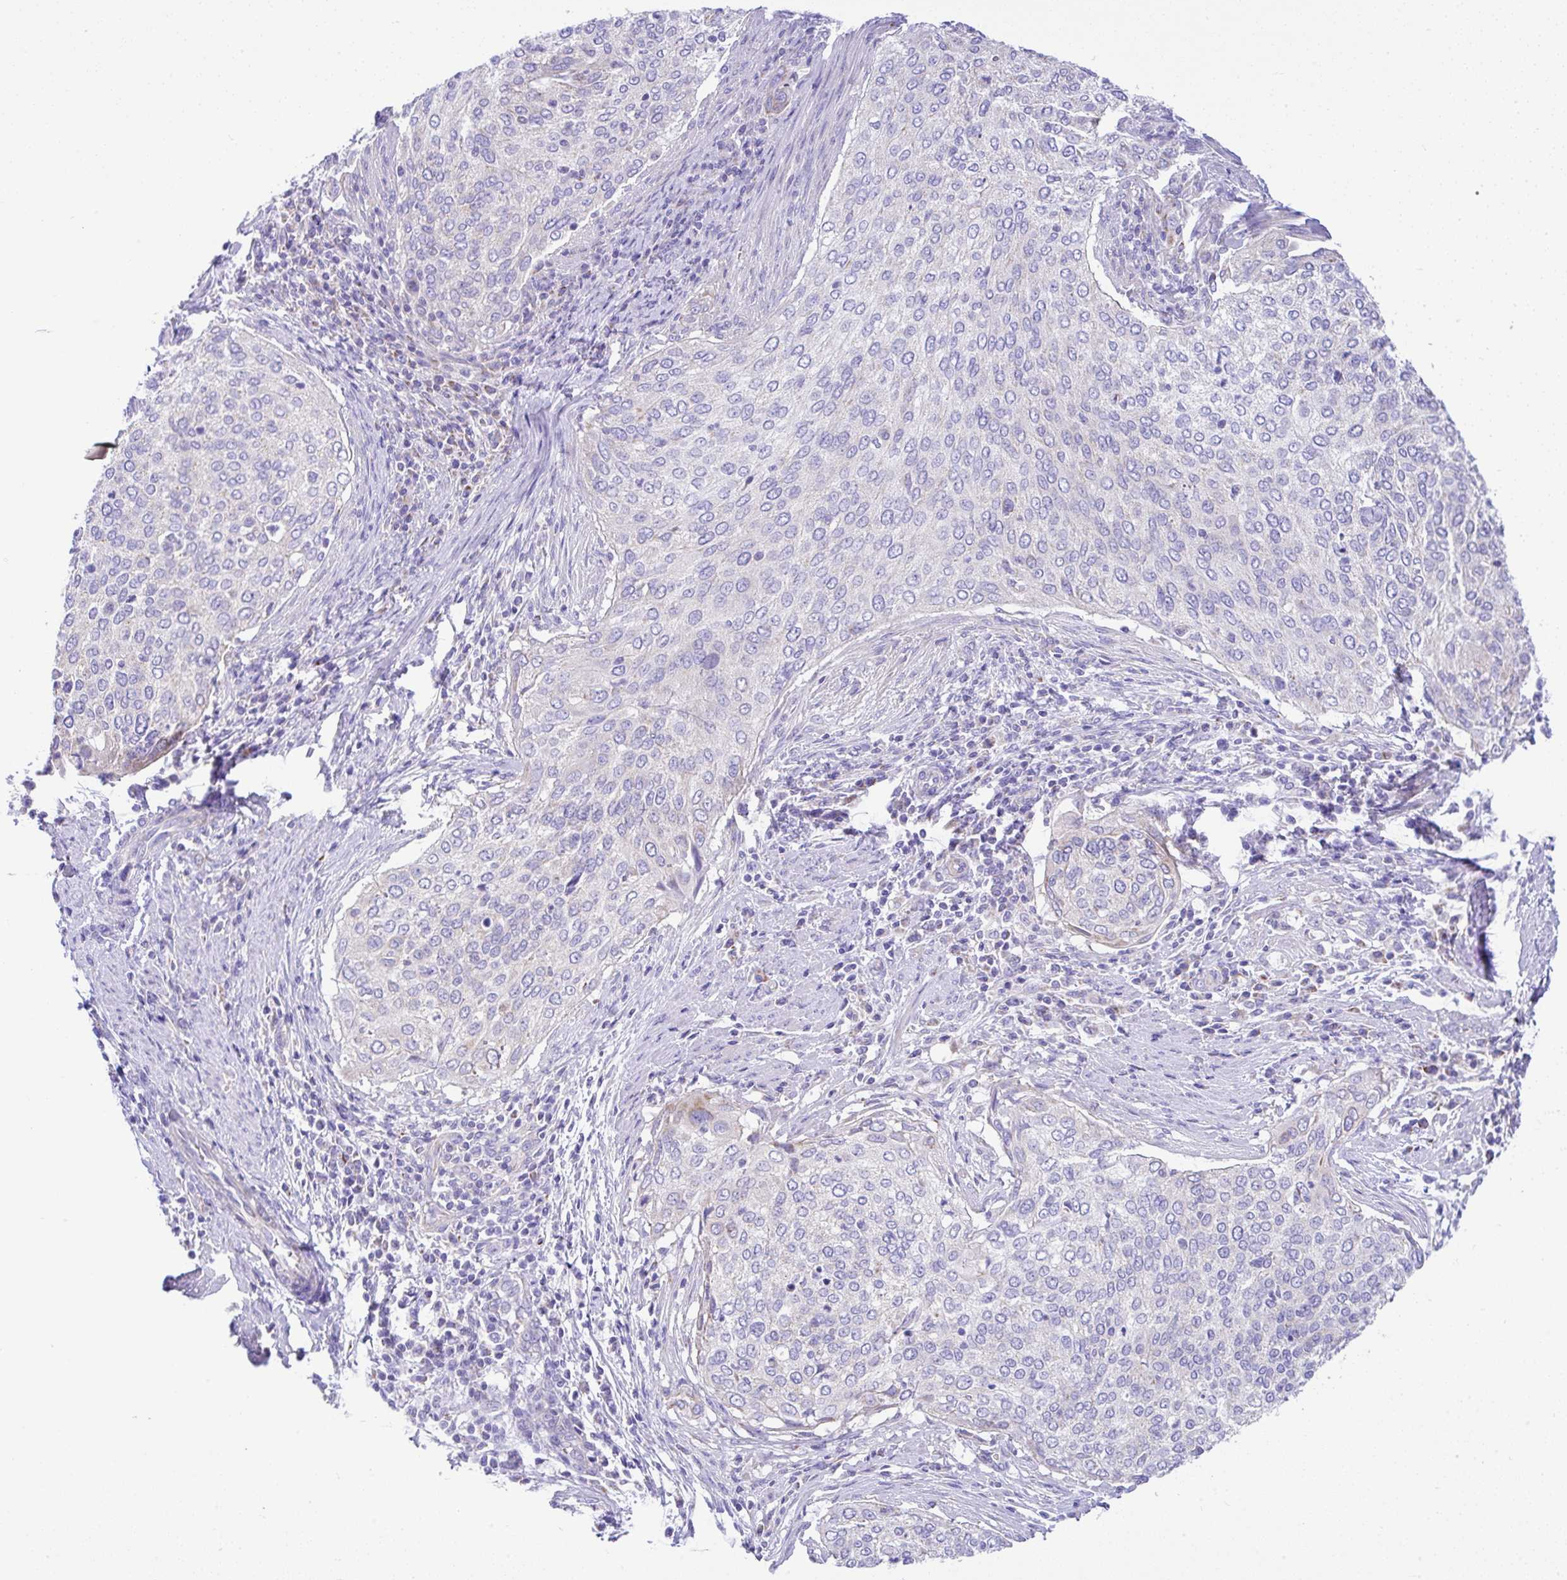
{"staining": {"intensity": "negative", "quantity": "none", "location": "none"}, "tissue": "cervical cancer", "cell_type": "Tumor cells", "image_type": "cancer", "snomed": [{"axis": "morphology", "description": "Squamous cell carcinoma, NOS"}, {"axis": "topography", "description": "Cervix"}], "caption": "Immunohistochemical staining of cervical cancer demonstrates no significant expression in tumor cells.", "gene": "SLC13A1", "patient": {"sex": "female", "age": 38}}